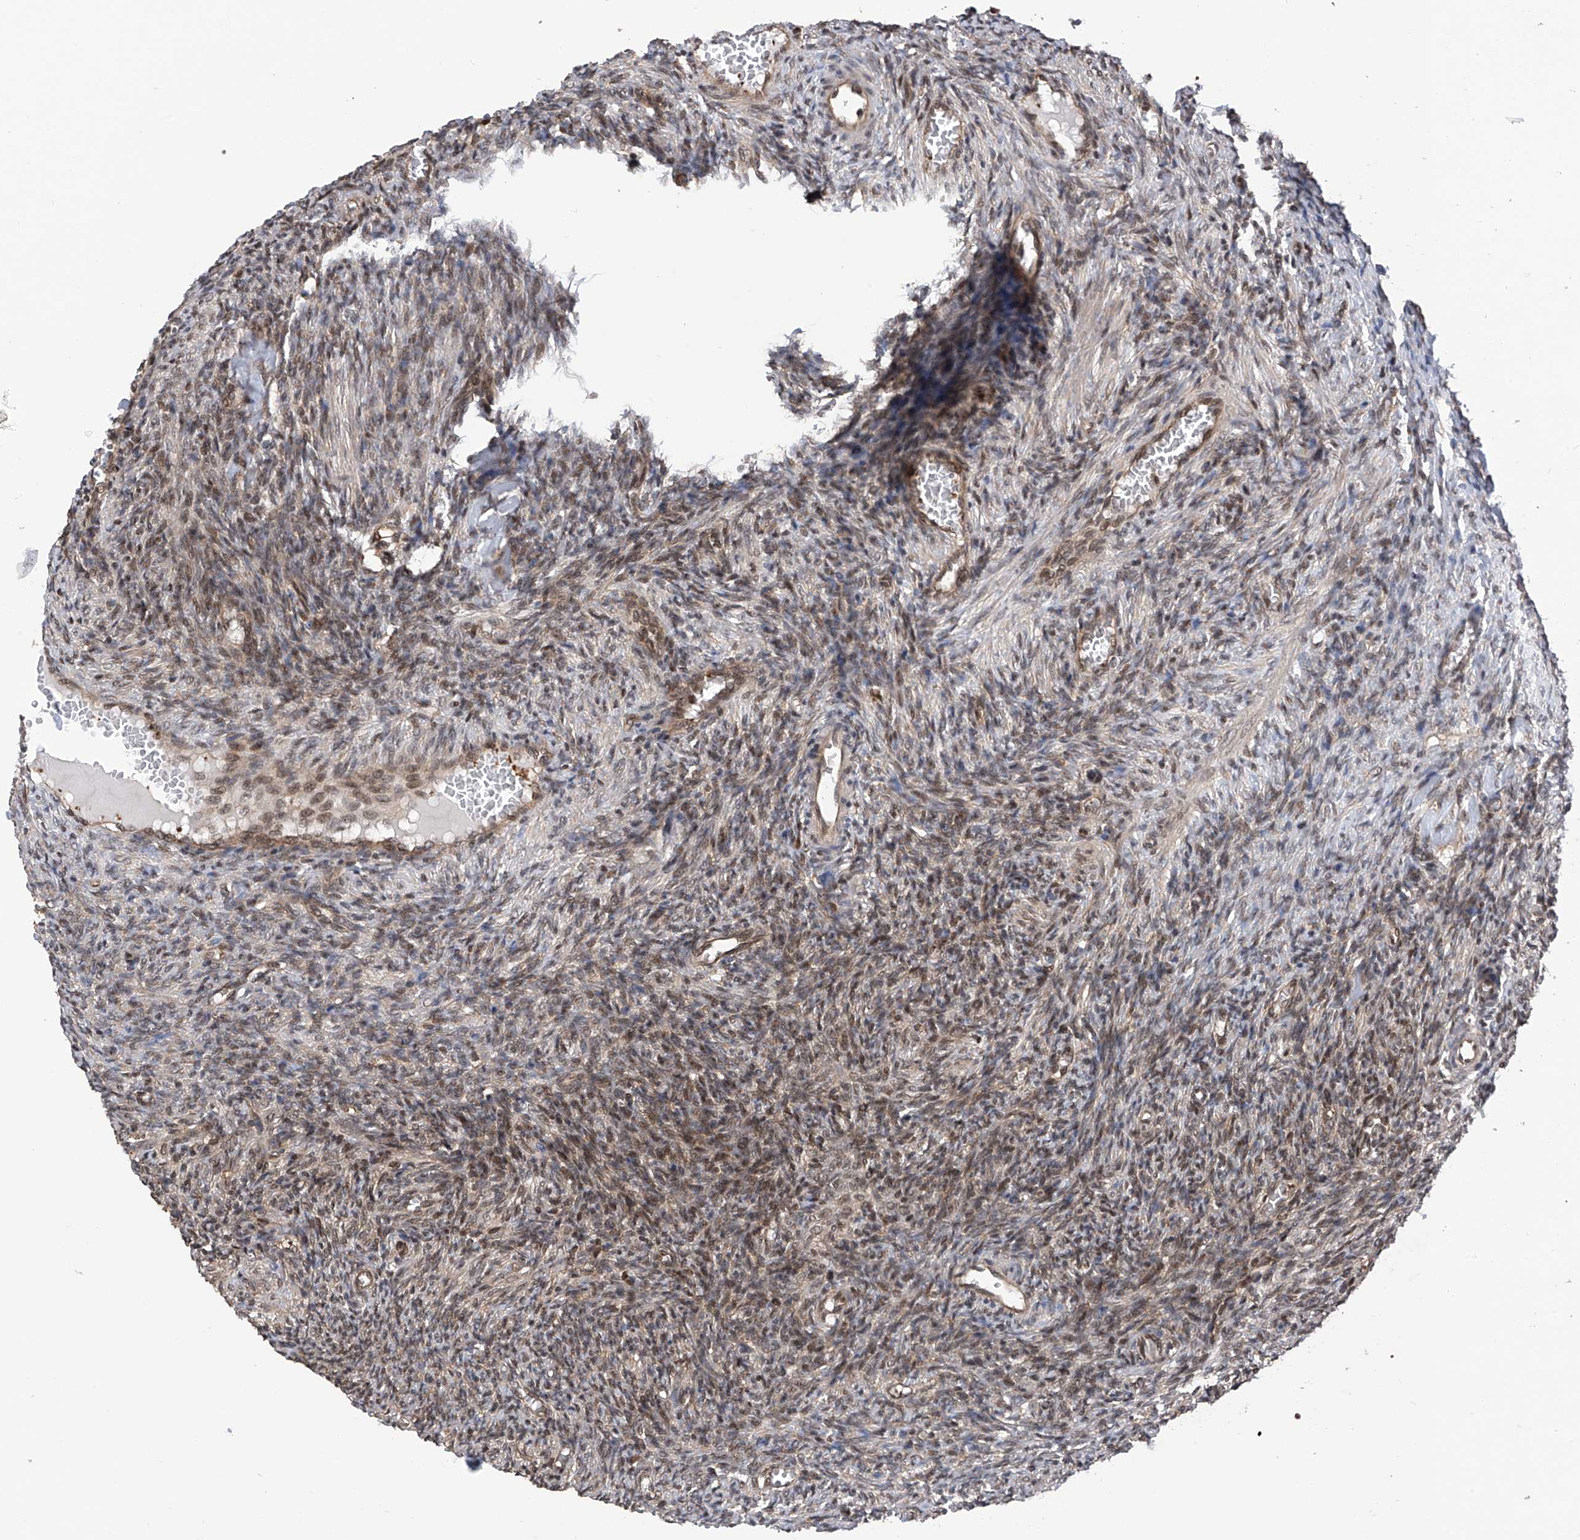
{"staining": {"intensity": "weak", "quantity": "25%-75%", "location": "nuclear"}, "tissue": "ovary", "cell_type": "Ovarian stroma cells", "image_type": "normal", "snomed": [{"axis": "morphology", "description": "Normal tissue, NOS"}, {"axis": "topography", "description": "Ovary"}], "caption": "Protein staining demonstrates weak nuclear expression in about 25%-75% of ovarian stroma cells in normal ovary.", "gene": "DNAJC9", "patient": {"sex": "female", "age": 27}}